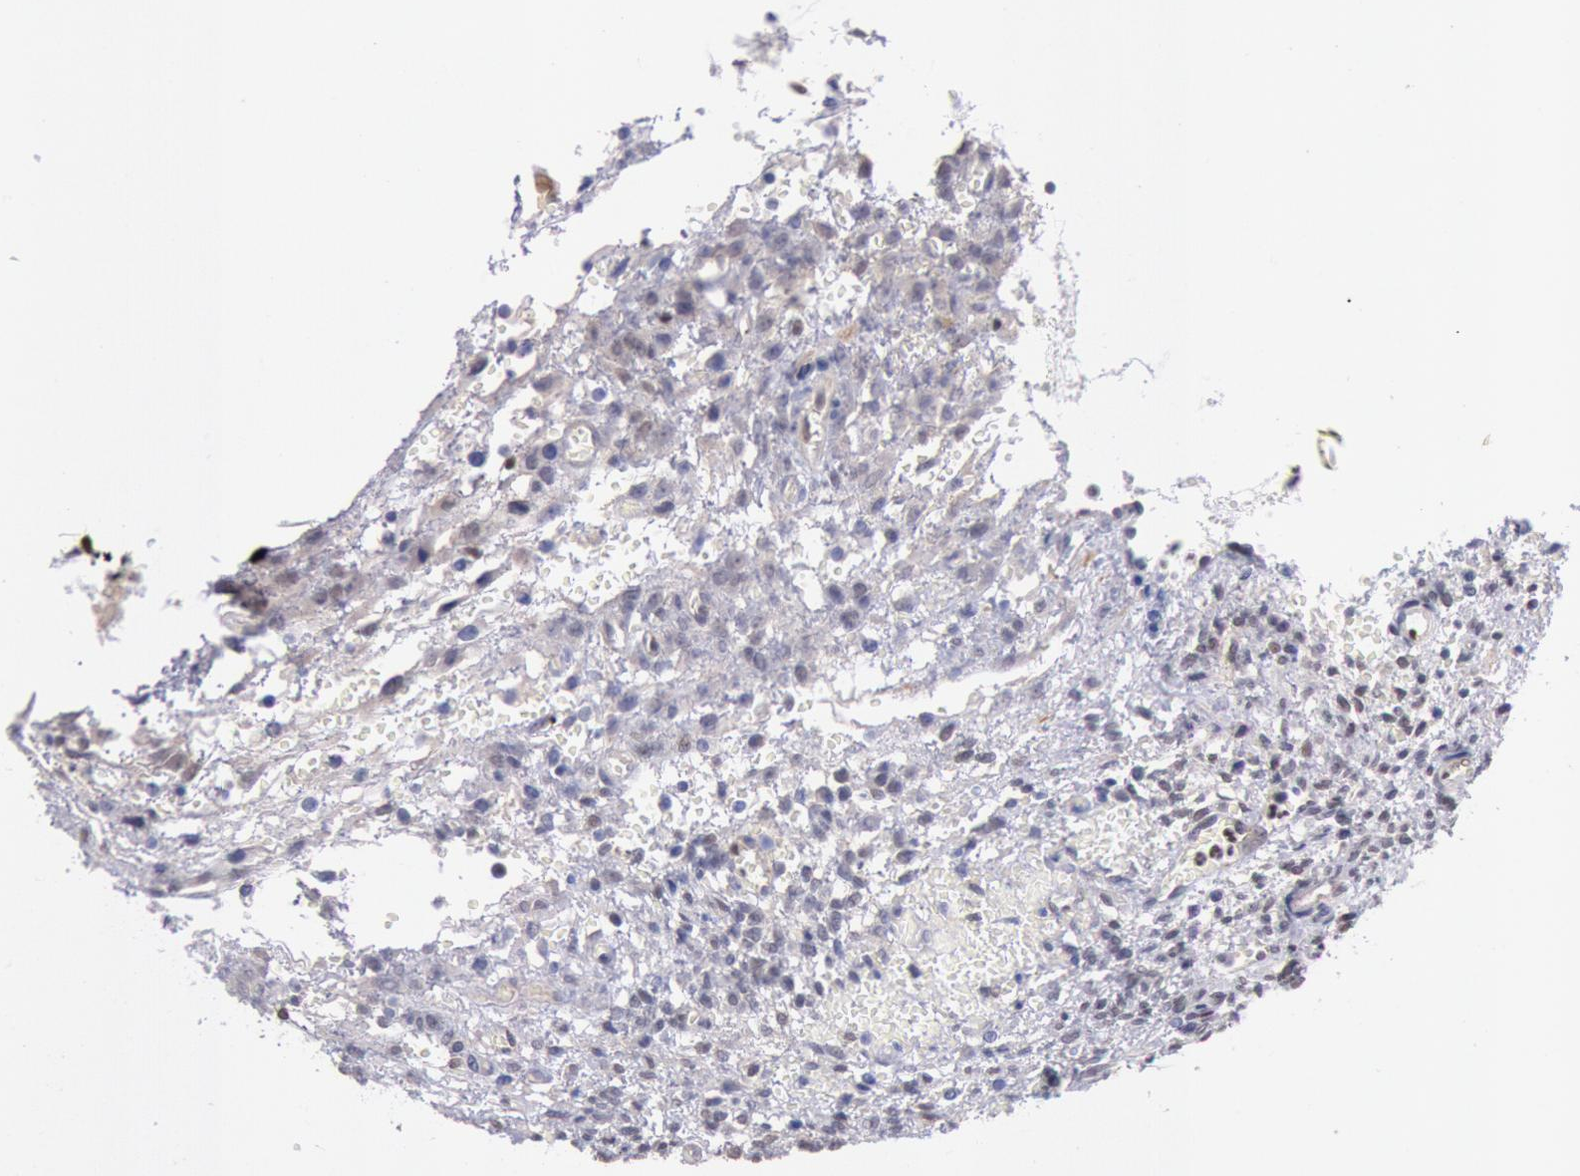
{"staining": {"intensity": "weak", "quantity": ">75%", "location": "cytoplasmic/membranous"}, "tissue": "ovary", "cell_type": "Follicle cells", "image_type": "normal", "snomed": [{"axis": "morphology", "description": "Normal tissue, NOS"}, {"axis": "topography", "description": "Ovary"}], "caption": "A micrograph of human ovary stained for a protein shows weak cytoplasmic/membranous brown staining in follicle cells.", "gene": "RPS6KA5", "patient": {"sex": "female", "age": 39}}